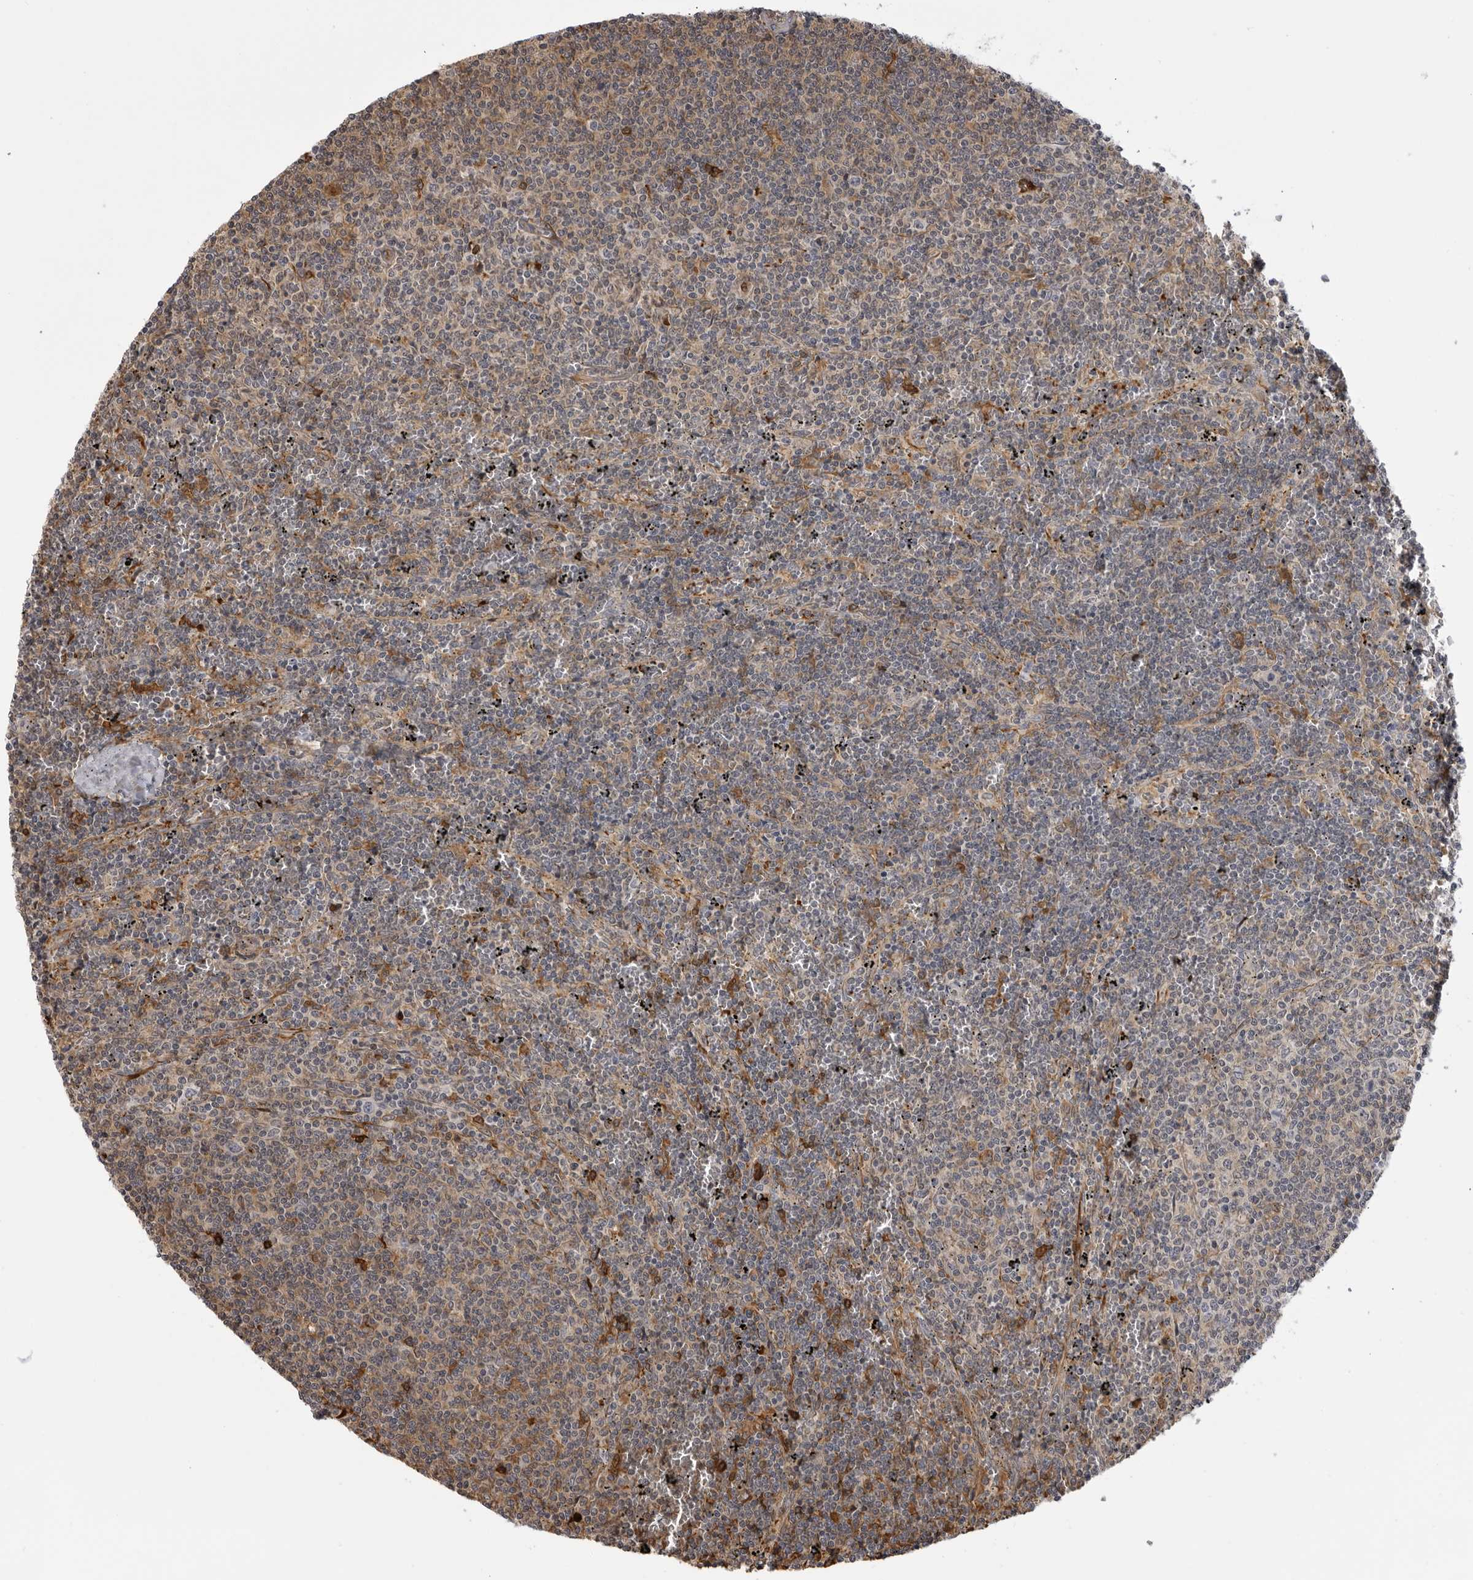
{"staining": {"intensity": "negative", "quantity": "none", "location": "none"}, "tissue": "lymphoma", "cell_type": "Tumor cells", "image_type": "cancer", "snomed": [{"axis": "morphology", "description": "Malignant lymphoma, non-Hodgkin's type, Low grade"}, {"axis": "topography", "description": "Spleen"}], "caption": "Immunohistochemical staining of human lymphoma demonstrates no significant staining in tumor cells.", "gene": "PLEKHF2", "patient": {"sex": "female", "age": 50}}